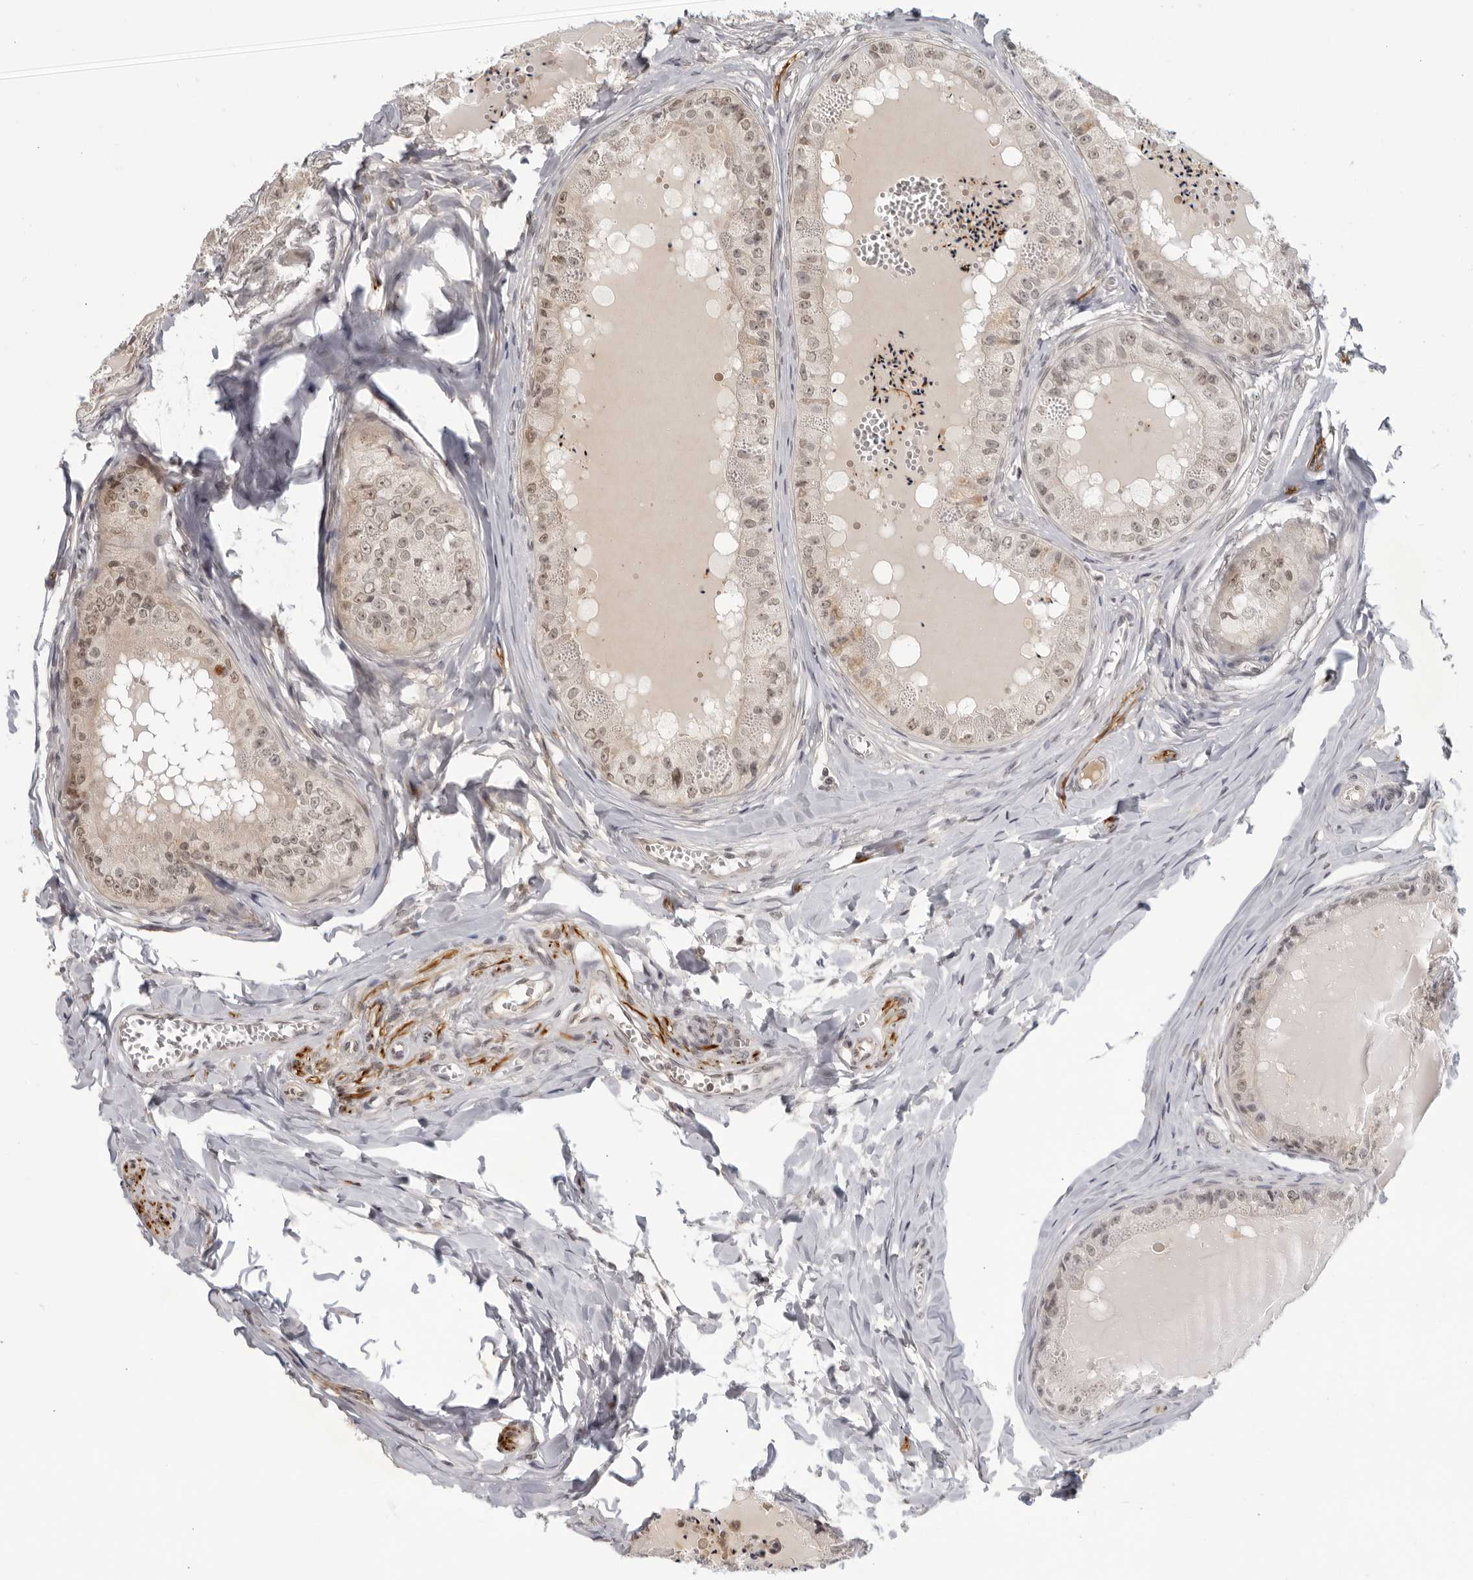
{"staining": {"intensity": "weak", "quantity": "25%-75%", "location": "nuclear"}, "tissue": "epididymis", "cell_type": "Glandular cells", "image_type": "normal", "snomed": [{"axis": "morphology", "description": "Normal tissue, NOS"}, {"axis": "topography", "description": "Epididymis"}], "caption": "High-magnification brightfield microscopy of normal epididymis stained with DAB (3,3'-diaminobenzidine) (brown) and counterstained with hematoxylin (blue). glandular cells exhibit weak nuclear positivity is present in about25%-75% of cells.", "gene": "CC2D1B", "patient": {"sex": "male", "age": 31}}